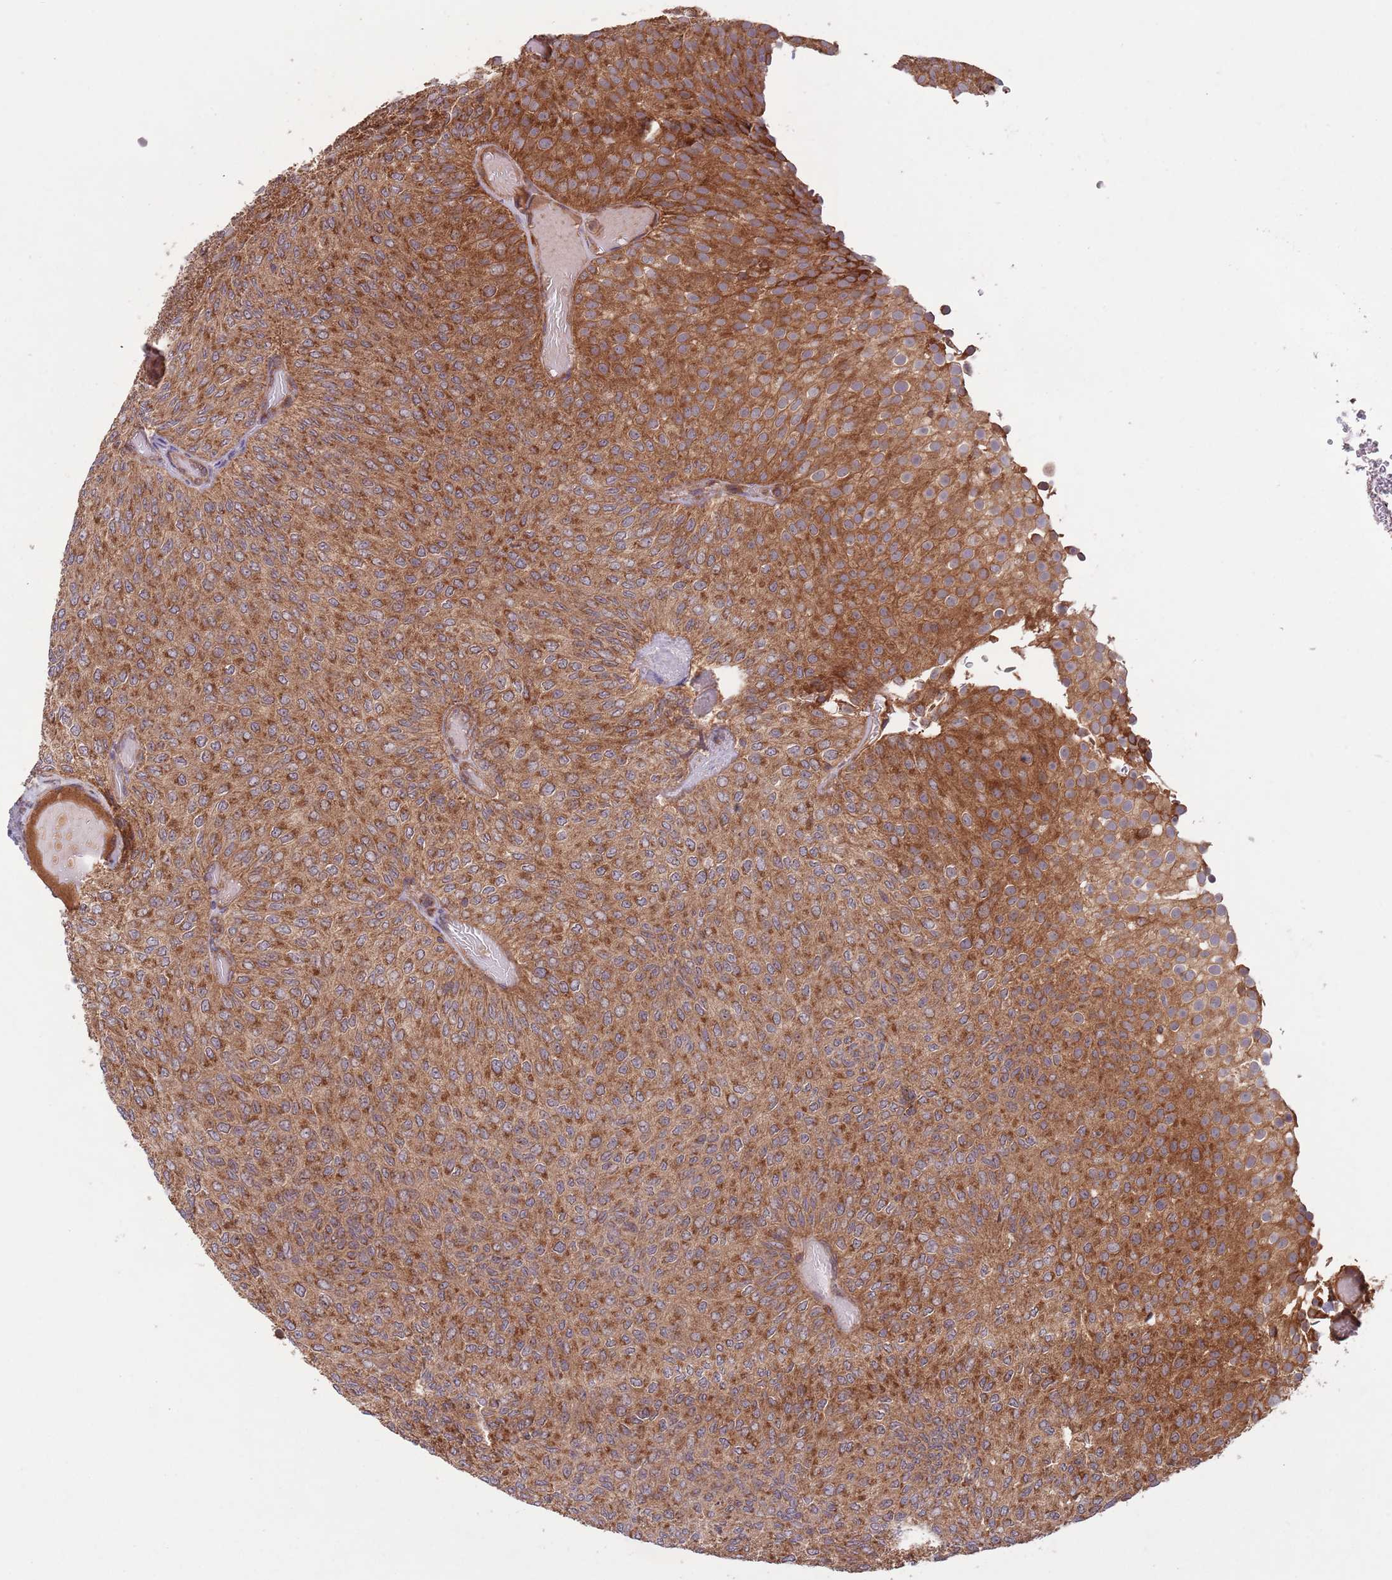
{"staining": {"intensity": "strong", "quantity": ">75%", "location": "cytoplasmic/membranous"}, "tissue": "urothelial cancer", "cell_type": "Tumor cells", "image_type": "cancer", "snomed": [{"axis": "morphology", "description": "Urothelial carcinoma, Low grade"}, {"axis": "topography", "description": "Urinary bladder"}], "caption": "Immunohistochemistry (IHC) image of human urothelial carcinoma (low-grade) stained for a protein (brown), which reveals high levels of strong cytoplasmic/membranous positivity in approximately >75% of tumor cells.", "gene": "MFNG", "patient": {"sex": "male", "age": 78}}